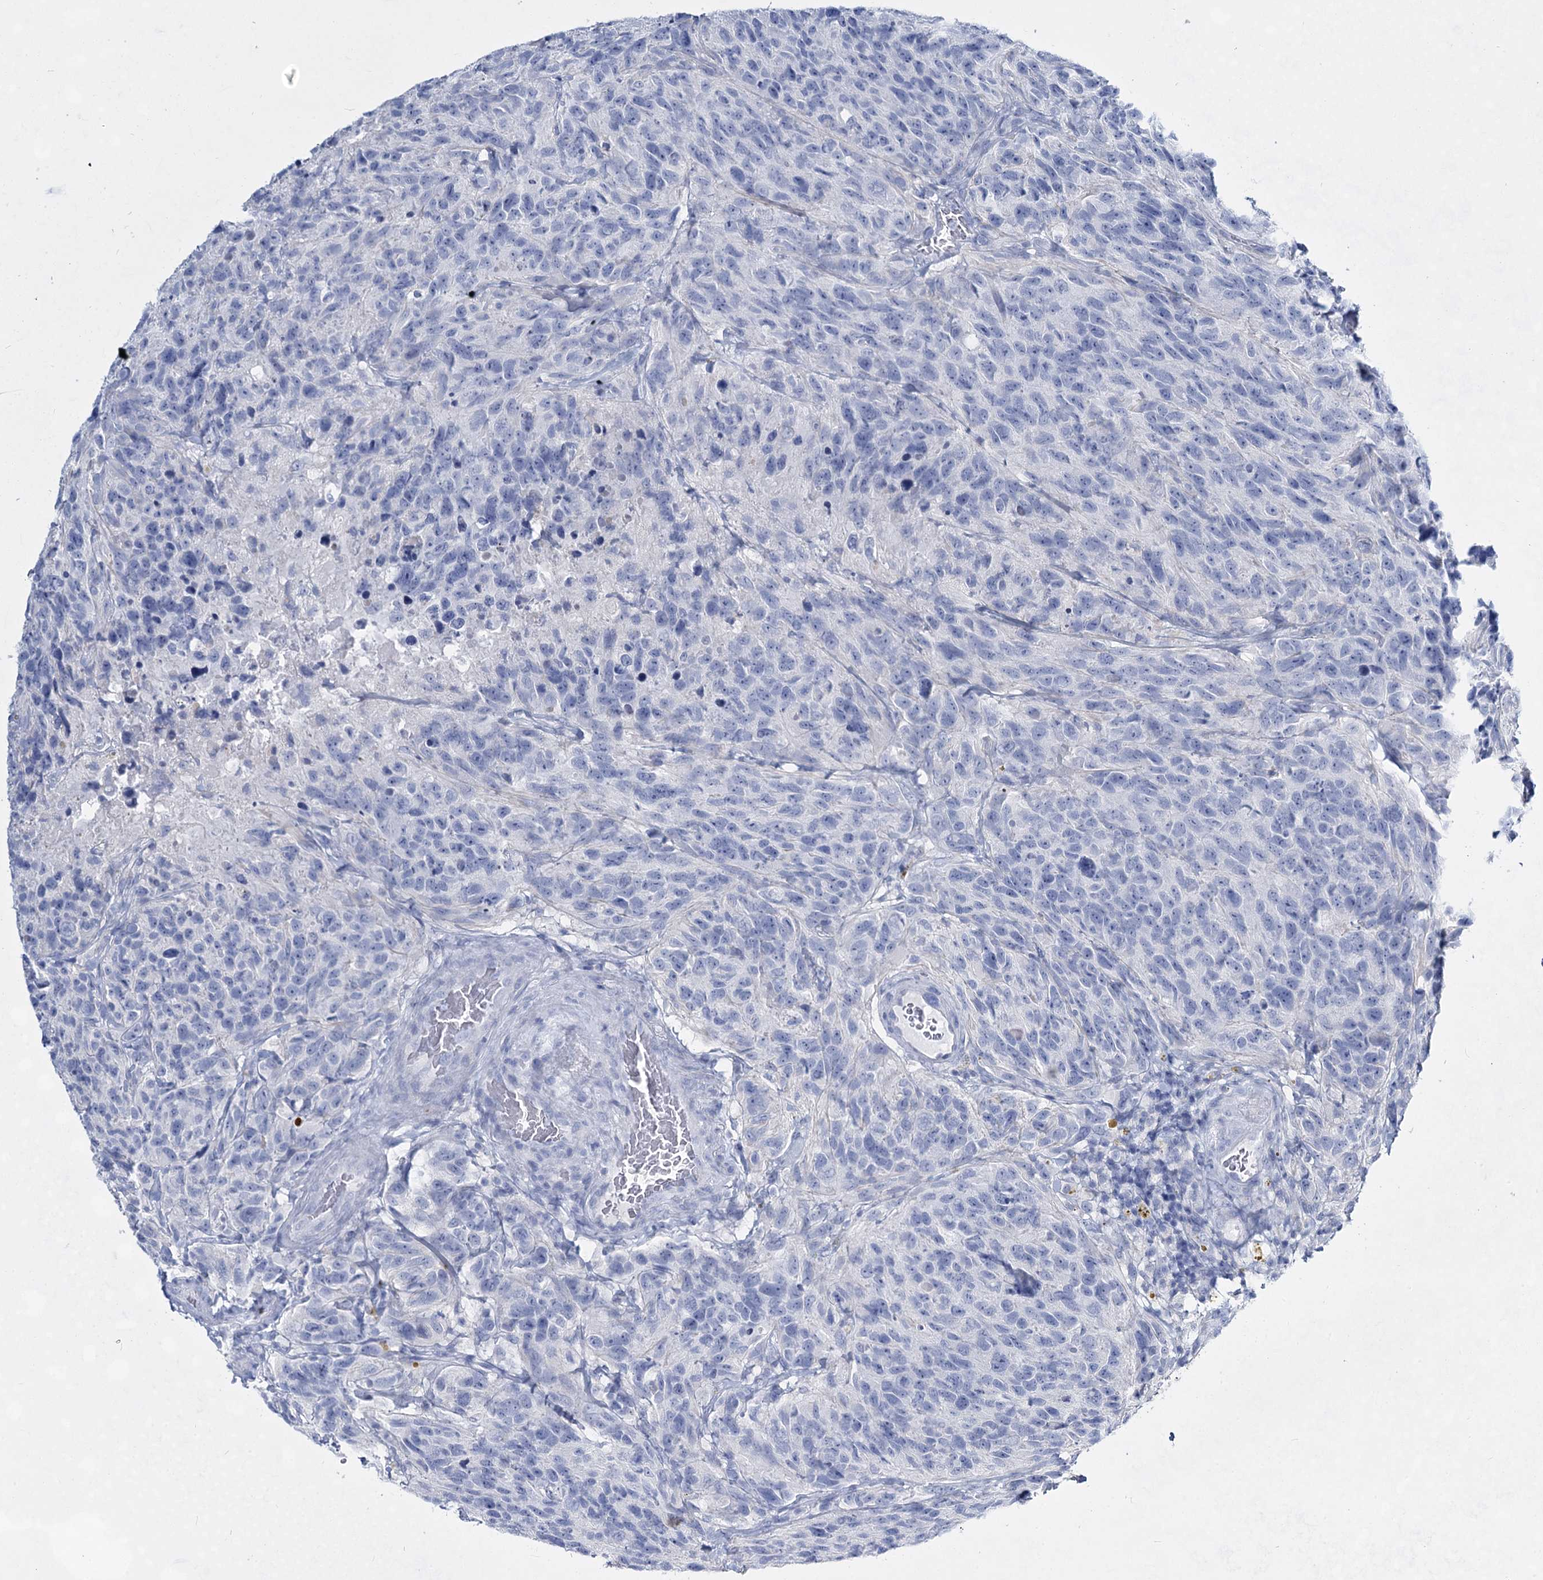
{"staining": {"intensity": "negative", "quantity": "none", "location": "none"}, "tissue": "glioma", "cell_type": "Tumor cells", "image_type": "cancer", "snomed": [{"axis": "morphology", "description": "Glioma, malignant, High grade"}, {"axis": "topography", "description": "Brain"}], "caption": "Malignant high-grade glioma was stained to show a protein in brown. There is no significant staining in tumor cells. (Immunohistochemistry, brightfield microscopy, high magnification).", "gene": "SLC17A2", "patient": {"sex": "male", "age": 69}}